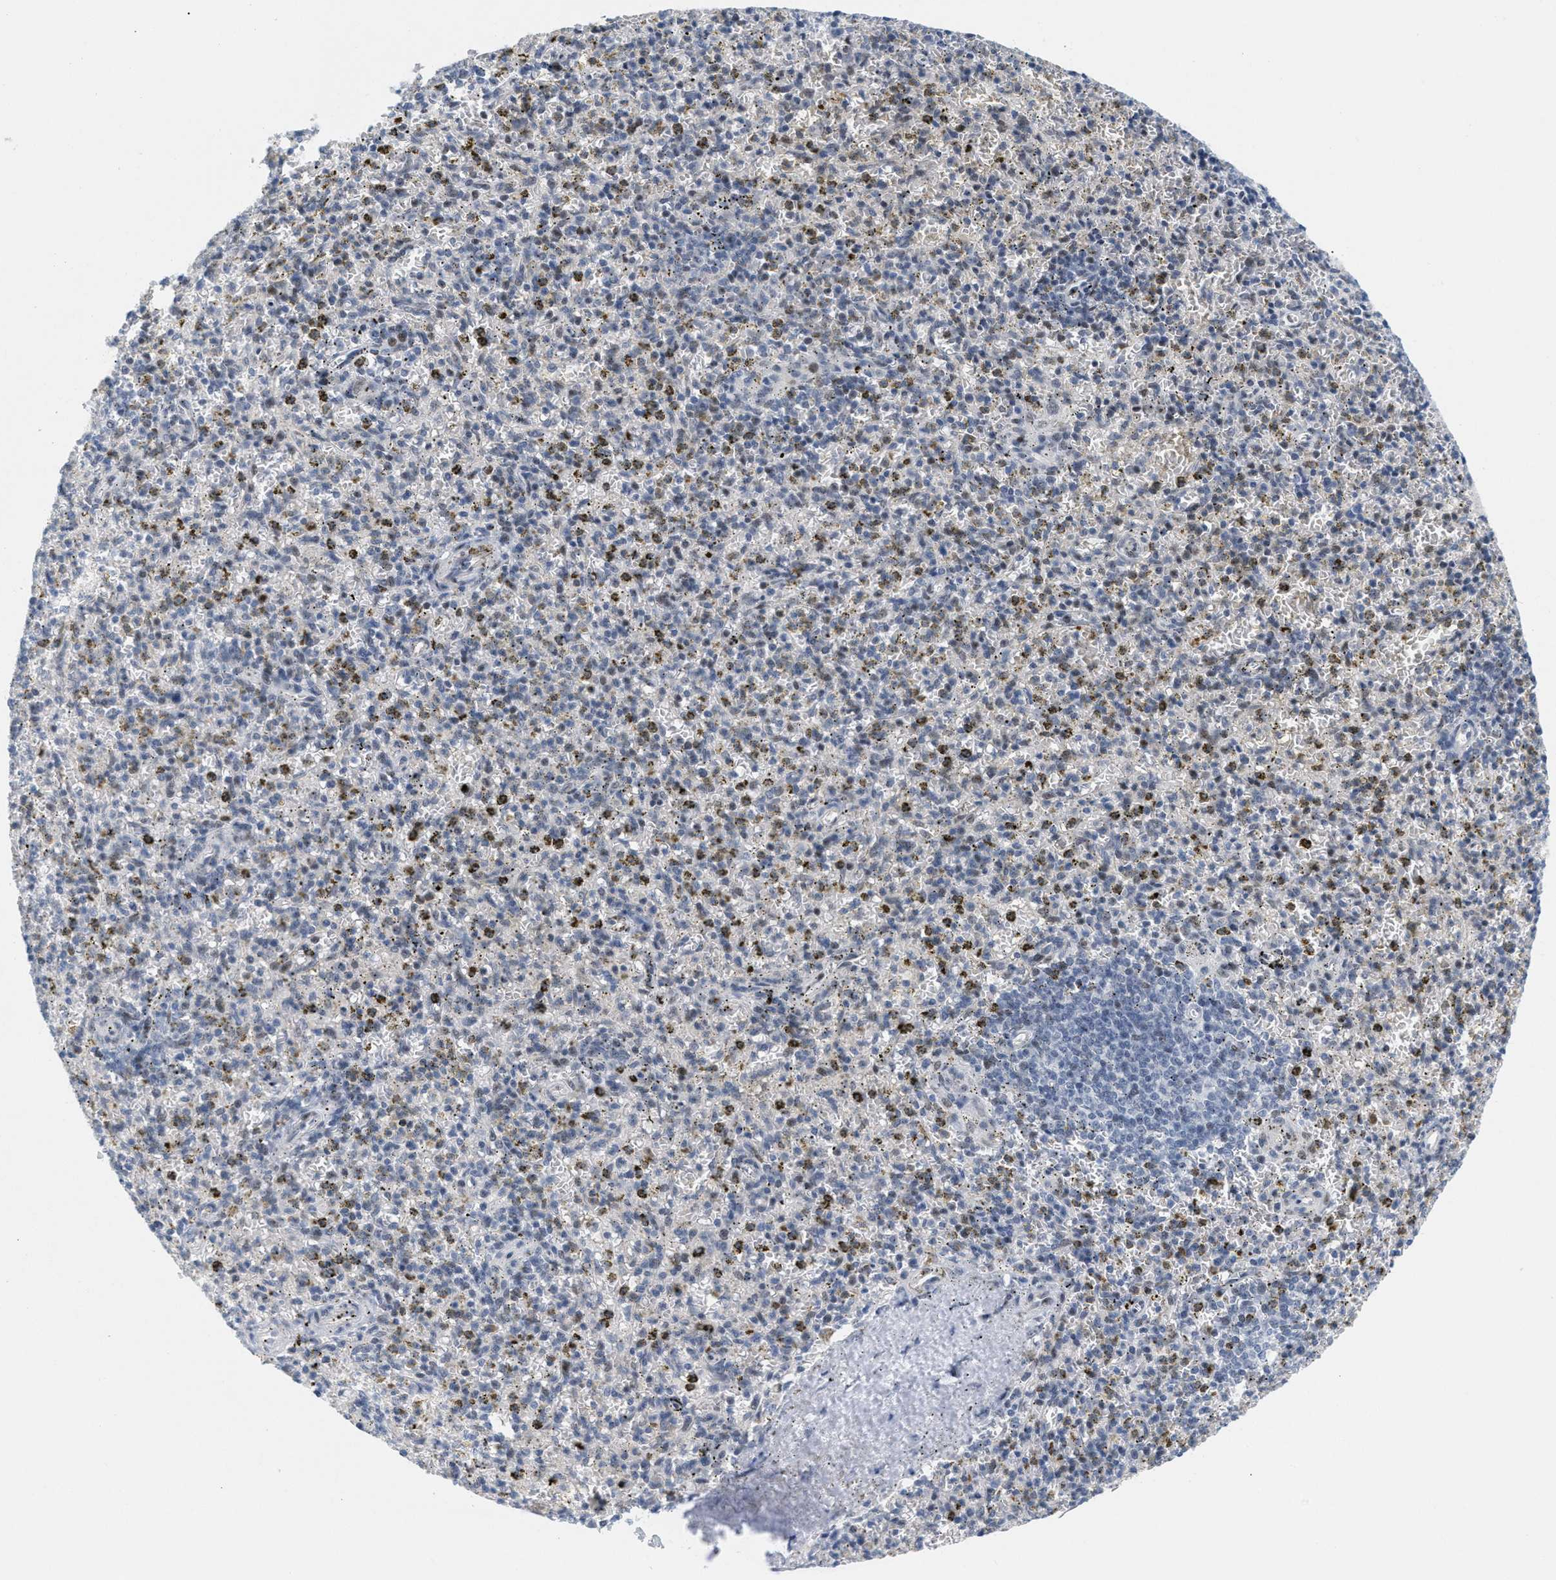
{"staining": {"intensity": "weak", "quantity": "25%-75%", "location": "cytoplasmic/membranous"}, "tissue": "spleen", "cell_type": "Cells in red pulp", "image_type": "normal", "snomed": [{"axis": "morphology", "description": "Normal tissue, NOS"}, {"axis": "topography", "description": "Spleen"}], "caption": "A brown stain shows weak cytoplasmic/membranous positivity of a protein in cells in red pulp of benign spleen.", "gene": "PPARD", "patient": {"sex": "male", "age": 72}}